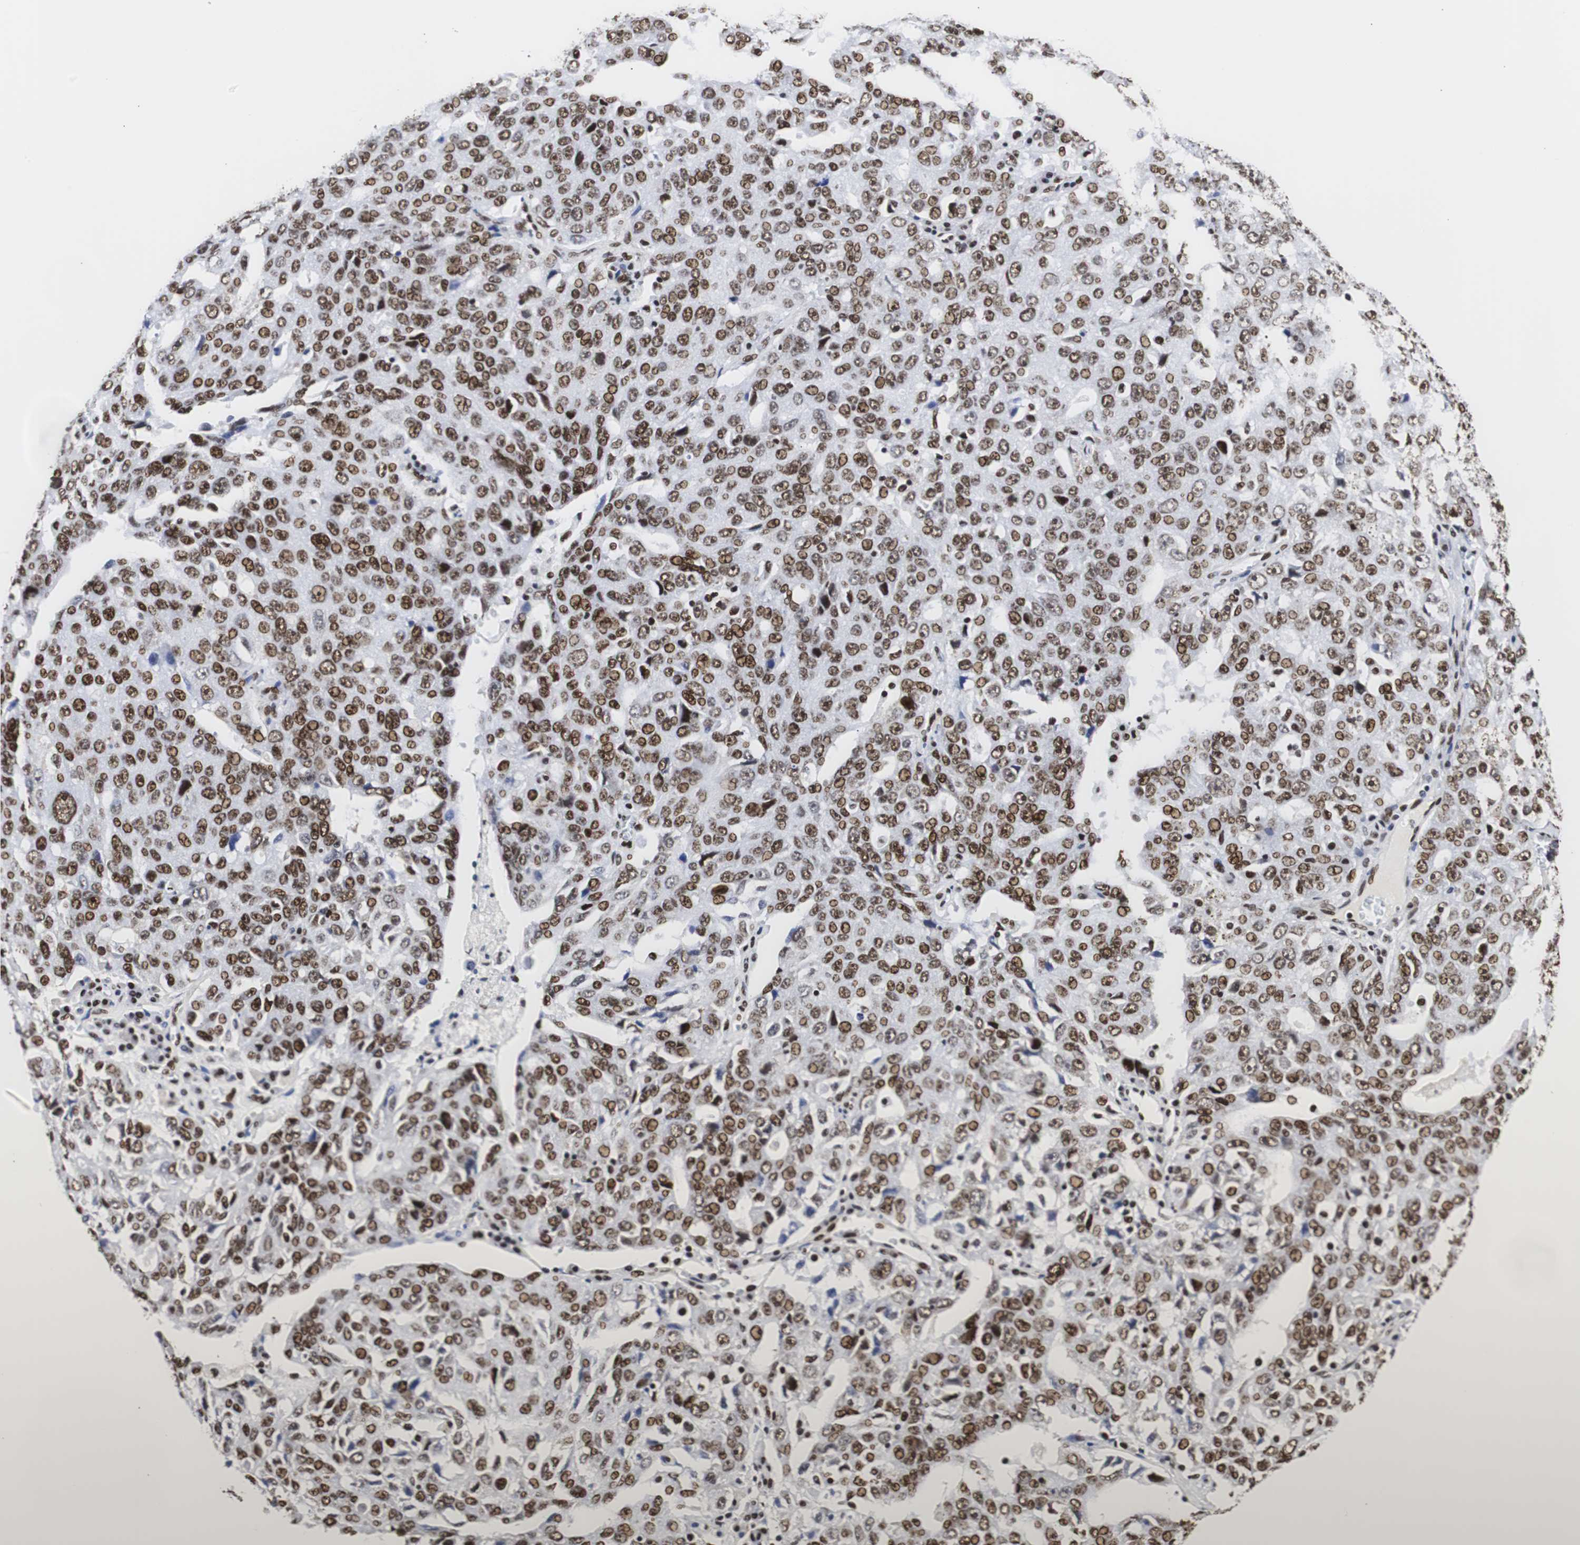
{"staining": {"intensity": "strong", "quantity": ">75%", "location": "nuclear"}, "tissue": "ovarian cancer", "cell_type": "Tumor cells", "image_type": "cancer", "snomed": [{"axis": "morphology", "description": "Carcinoma, endometroid"}, {"axis": "topography", "description": "Ovary"}], "caption": "IHC histopathology image of neoplastic tissue: human ovarian endometroid carcinoma stained using IHC displays high levels of strong protein expression localized specifically in the nuclear of tumor cells, appearing as a nuclear brown color.", "gene": "HNRNPH2", "patient": {"sex": "female", "age": 62}}